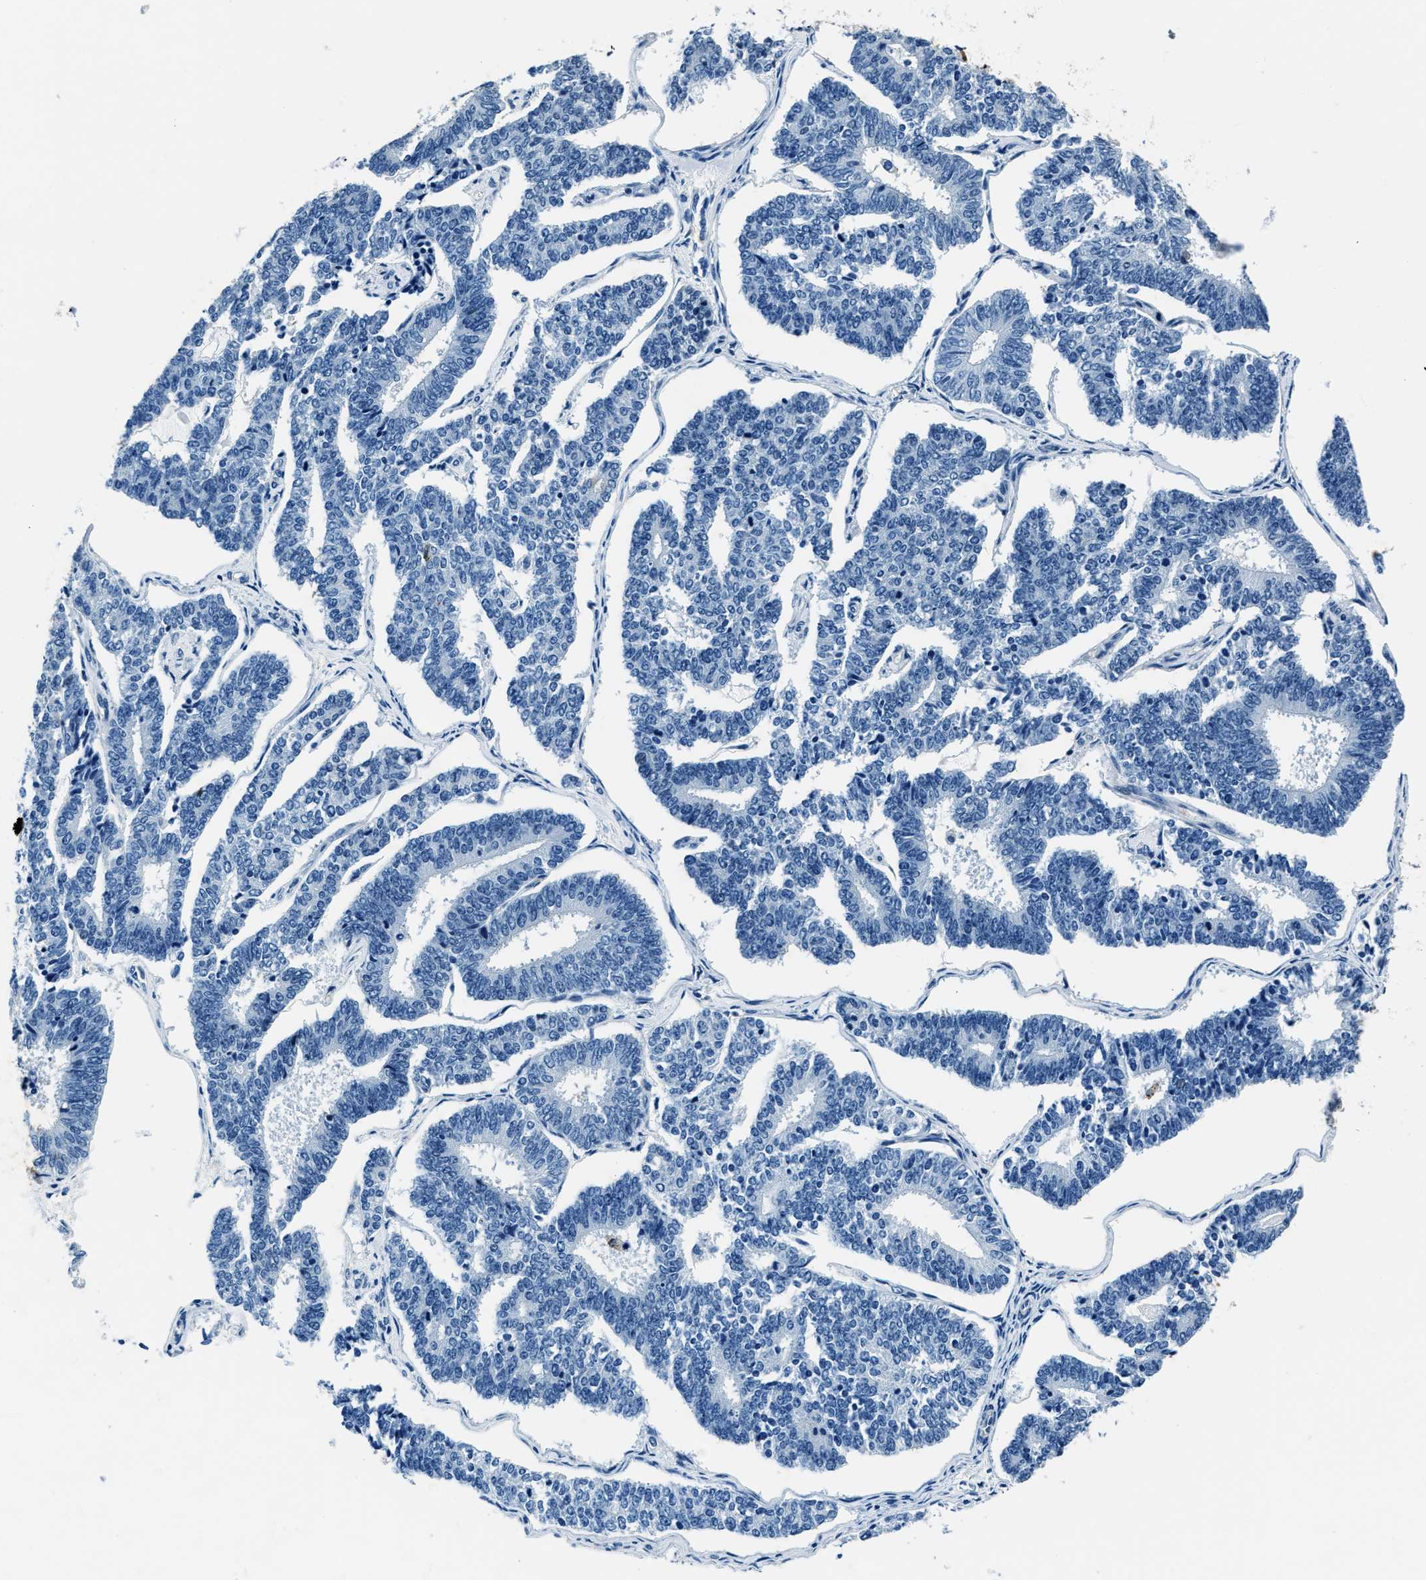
{"staining": {"intensity": "negative", "quantity": "none", "location": "none"}, "tissue": "endometrial cancer", "cell_type": "Tumor cells", "image_type": "cancer", "snomed": [{"axis": "morphology", "description": "Adenocarcinoma, NOS"}, {"axis": "topography", "description": "Endometrium"}], "caption": "This is an immunohistochemistry image of human adenocarcinoma (endometrial). There is no staining in tumor cells.", "gene": "PTPDC1", "patient": {"sex": "female", "age": 70}}